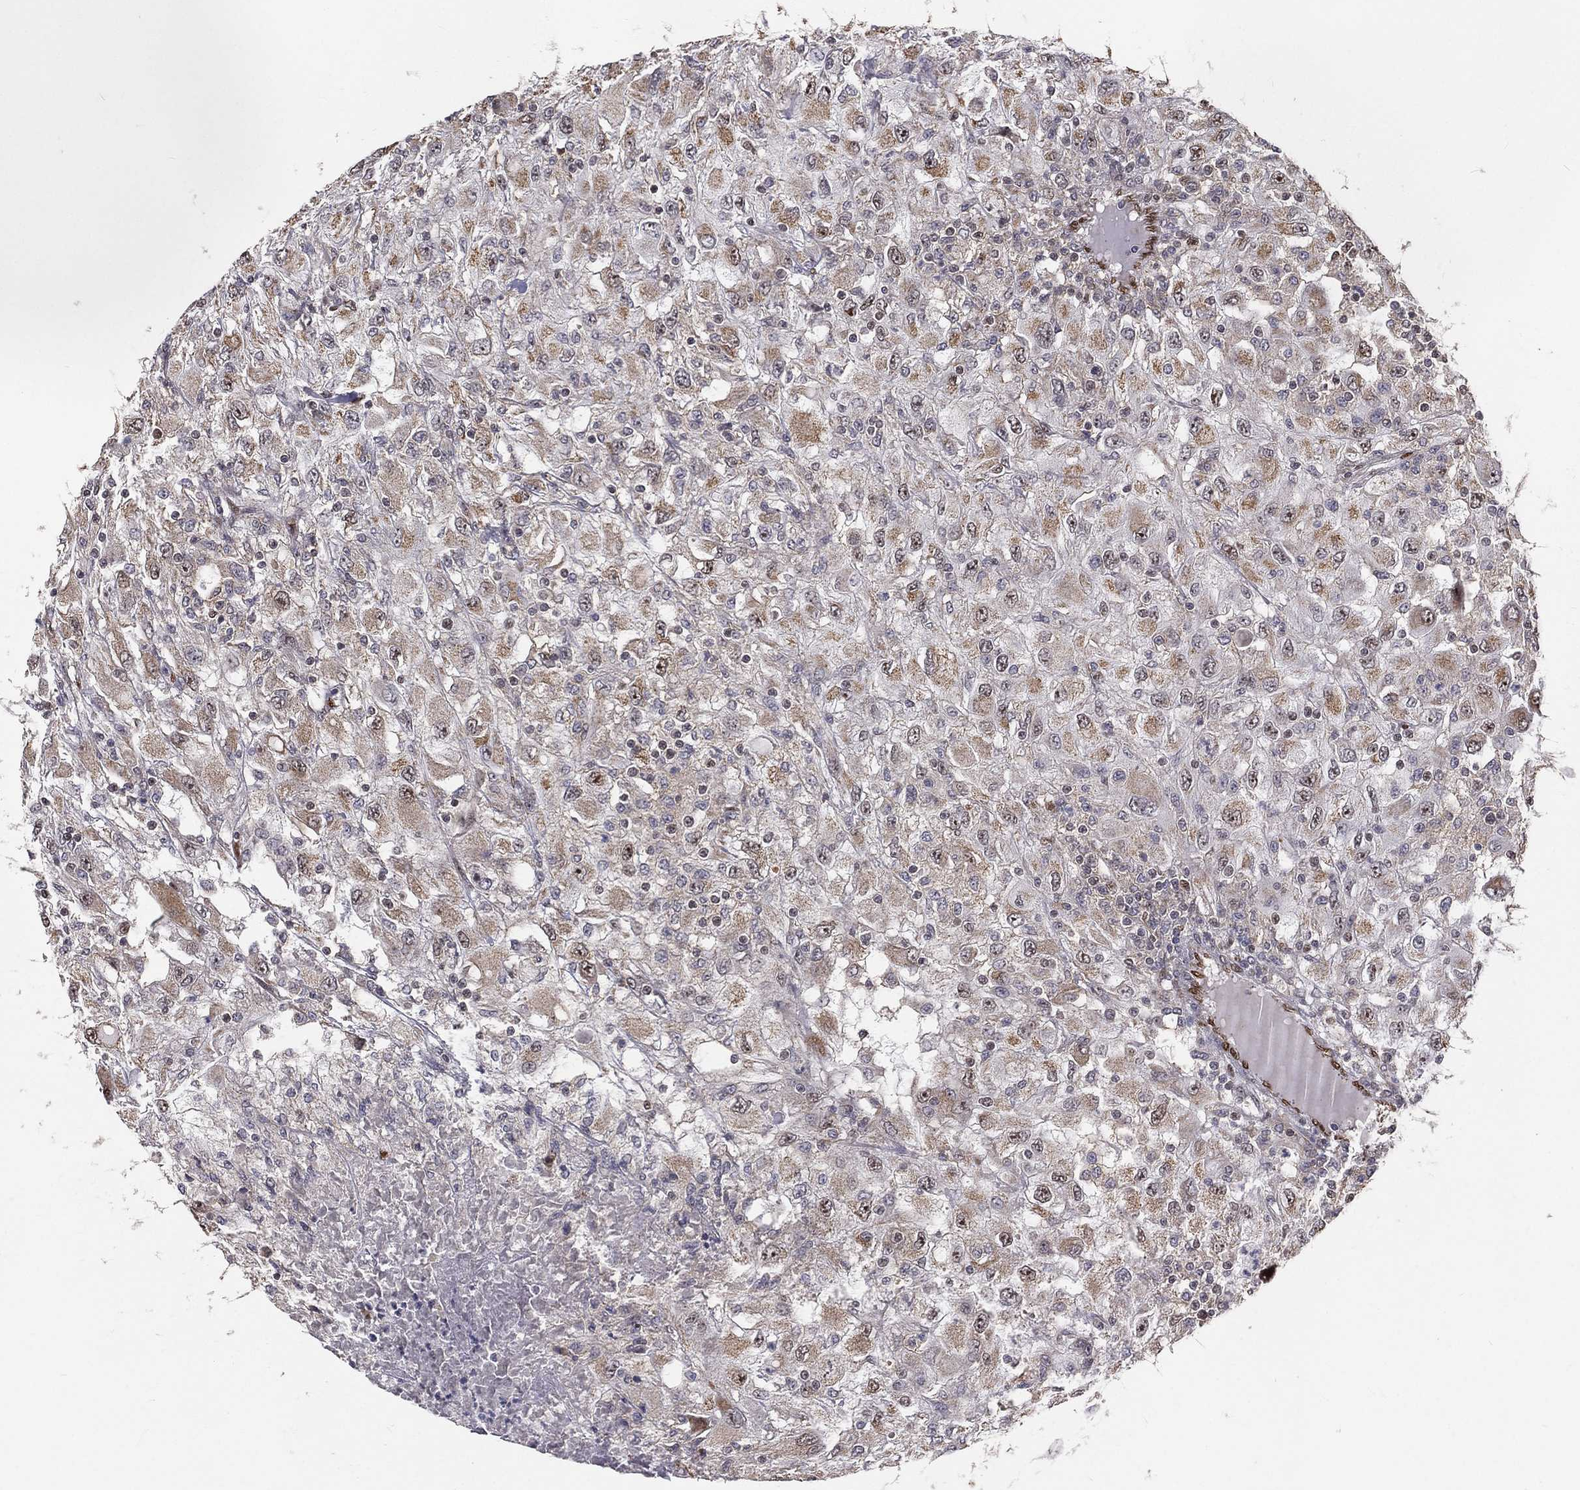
{"staining": {"intensity": "moderate", "quantity": "<25%", "location": "cytoplasmic/membranous"}, "tissue": "renal cancer", "cell_type": "Tumor cells", "image_type": "cancer", "snomed": [{"axis": "morphology", "description": "Adenocarcinoma, NOS"}, {"axis": "topography", "description": "Kidney"}], "caption": "Tumor cells display low levels of moderate cytoplasmic/membranous expression in approximately <25% of cells in human renal adenocarcinoma.", "gene": "ZEB1", "patient": {"sex": "female", "age": 67}}